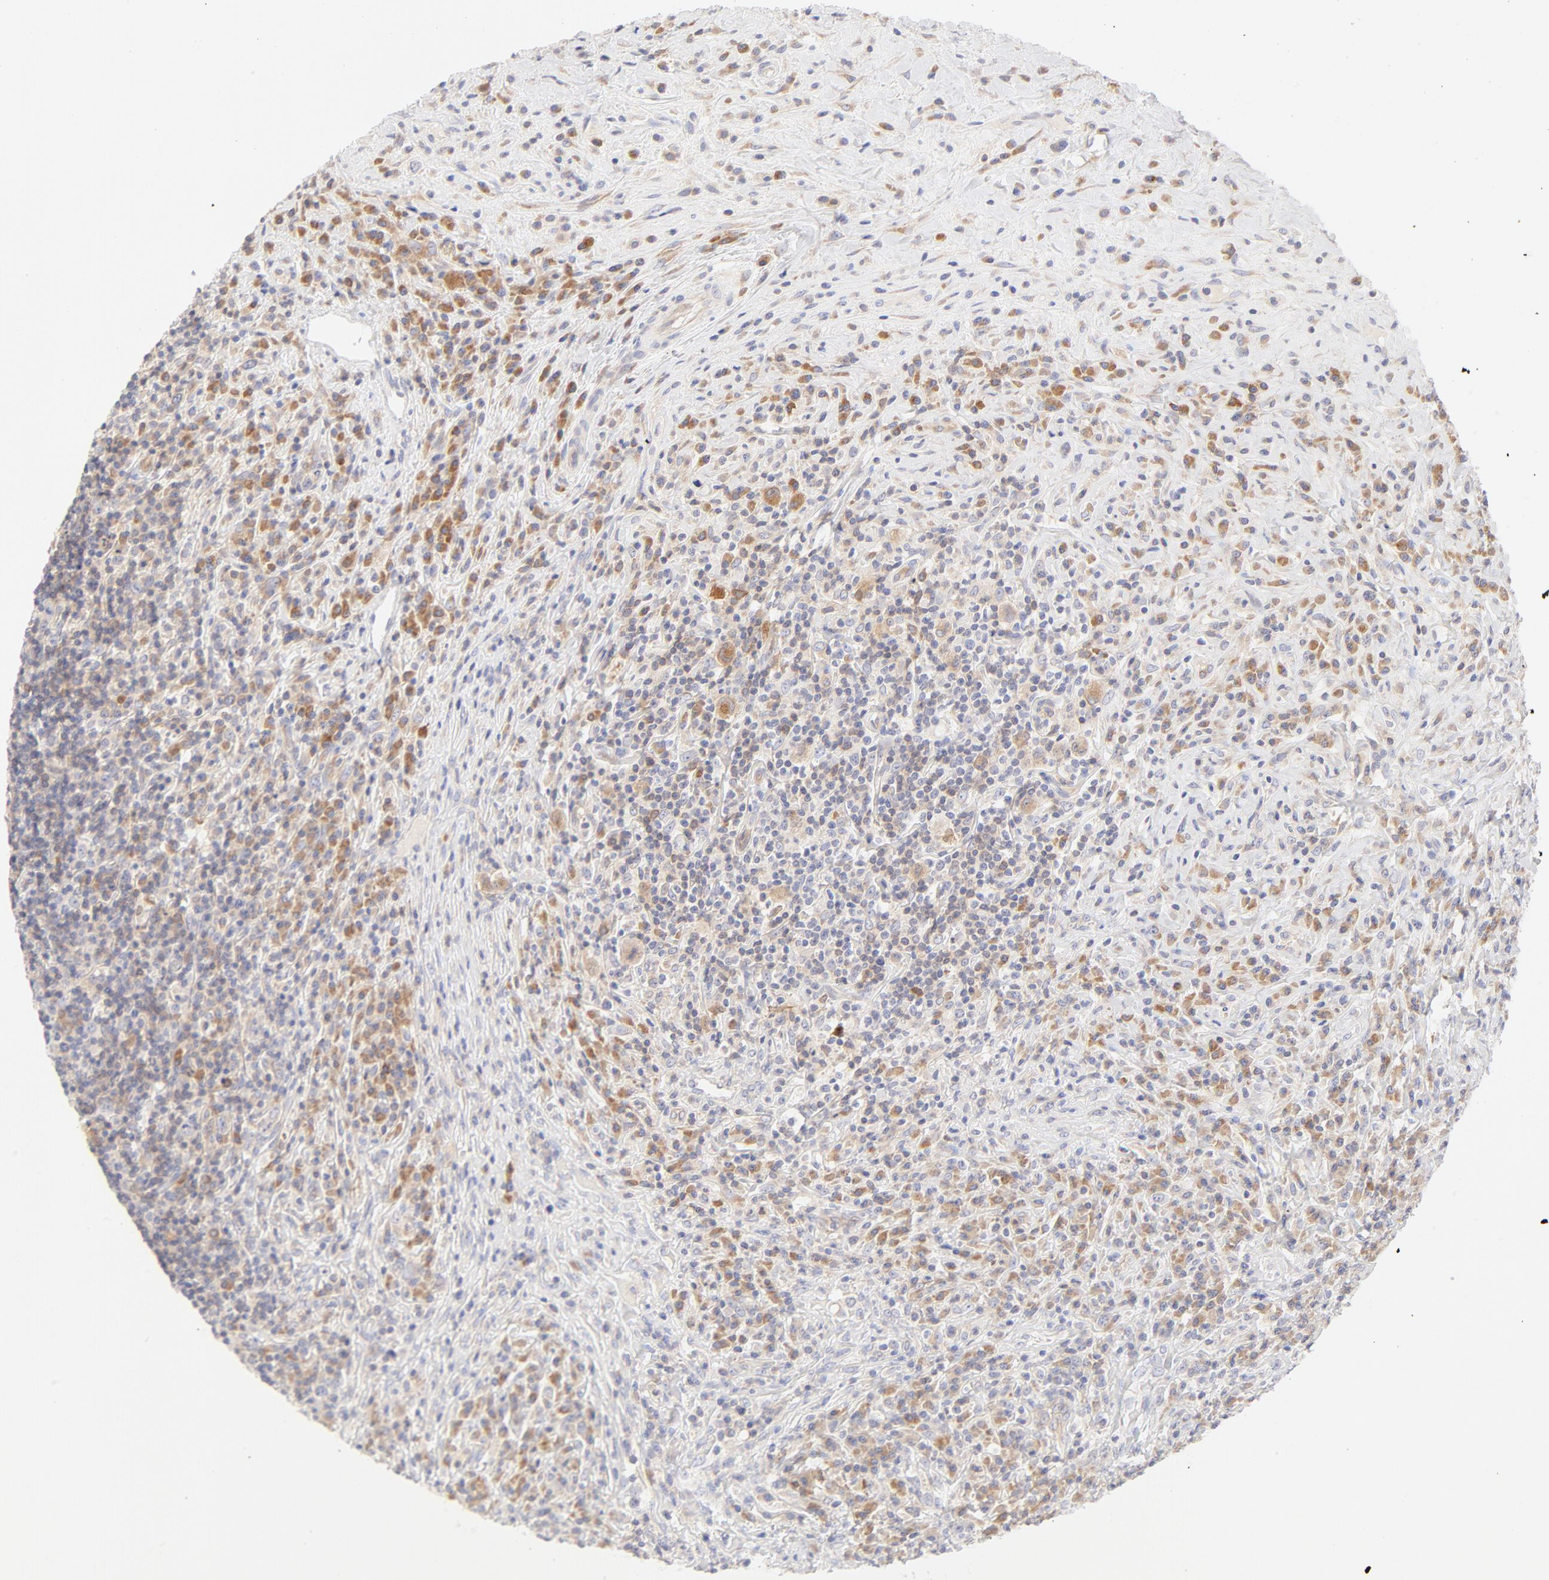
{"staining": {"intensity": "weak", "quantity": "25%-75%", "location": "cytoplasmic/membranous"}, "tissue": "lymphoma", "cell_type": "Tumor cells", "image_type": "cancer", "snomed": [{"axis": "morphology", "description": "Hodgkin's disease, NOS"}, {"axis": "topography", "description": "Lymph node"}], "caption": "High-power microscopy captured an immunohistochemistry (IHC) photomicrograph of lymphoma, revealing weak cytoplasmic/membranous expression in about 25%-75% of tumor cells.", "gene": "RPS6KA1", "patient": {"sex": "female", "age": 25}}